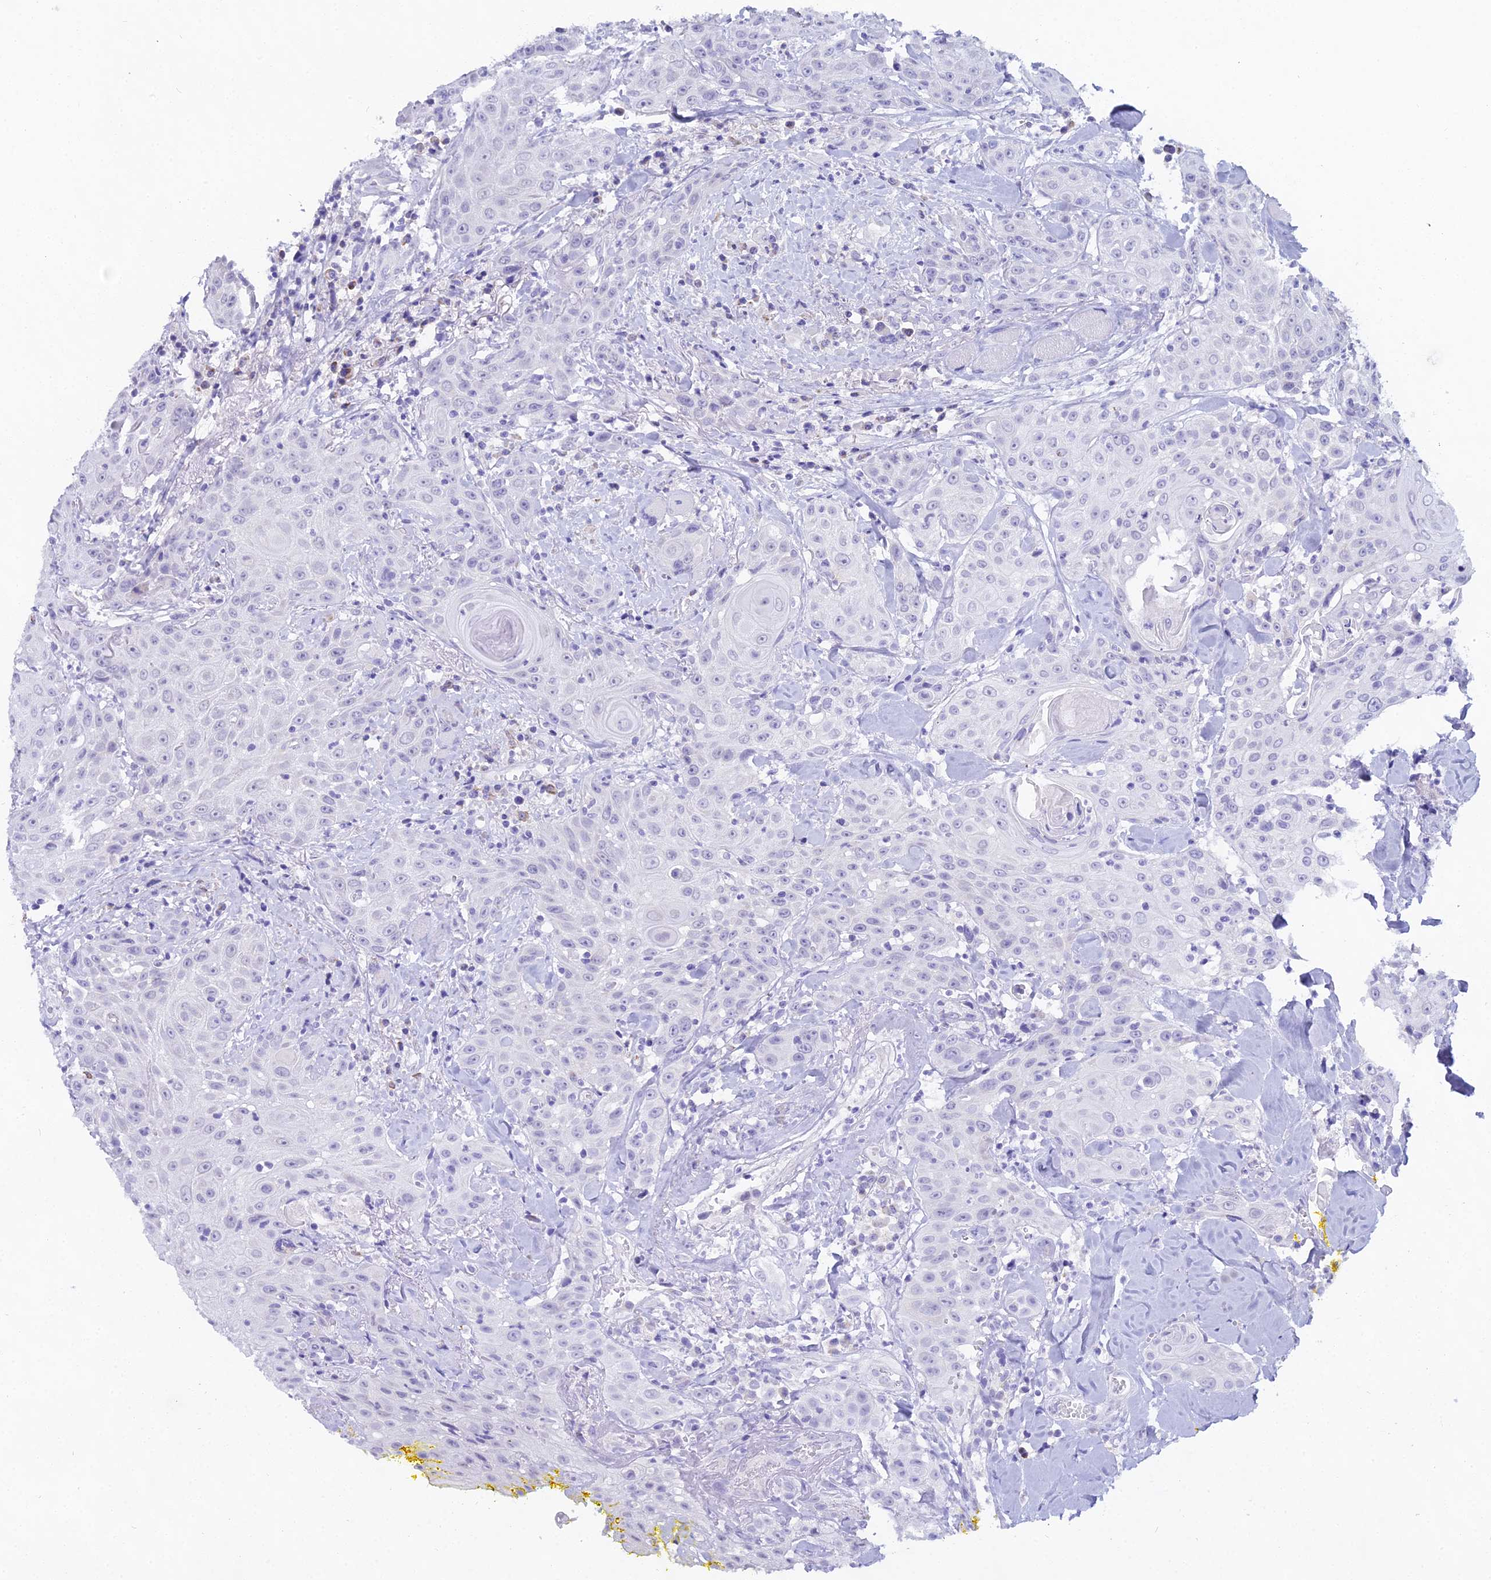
{"staining": {"intensity": "negative", "quantity": "none", "location": "none"}, "tissue": "head and neck cancer", "cell_type": "Tumor cells", "image_type": "cancer", "snomed": [{"axis": "morphology", "description": "Squamous cell carcinoma, NOS"}, {"axis": "topography", "description": "Oral tissue"}, {"axis": "topography", "description": "Head-Neck"}], "caption": "Histopathology image shows no significant protein staining in tumor cells of head and neck squamous cell carcinoma.", "gene": "CGB2", "patient": {"sex": "female", "age": 82}}